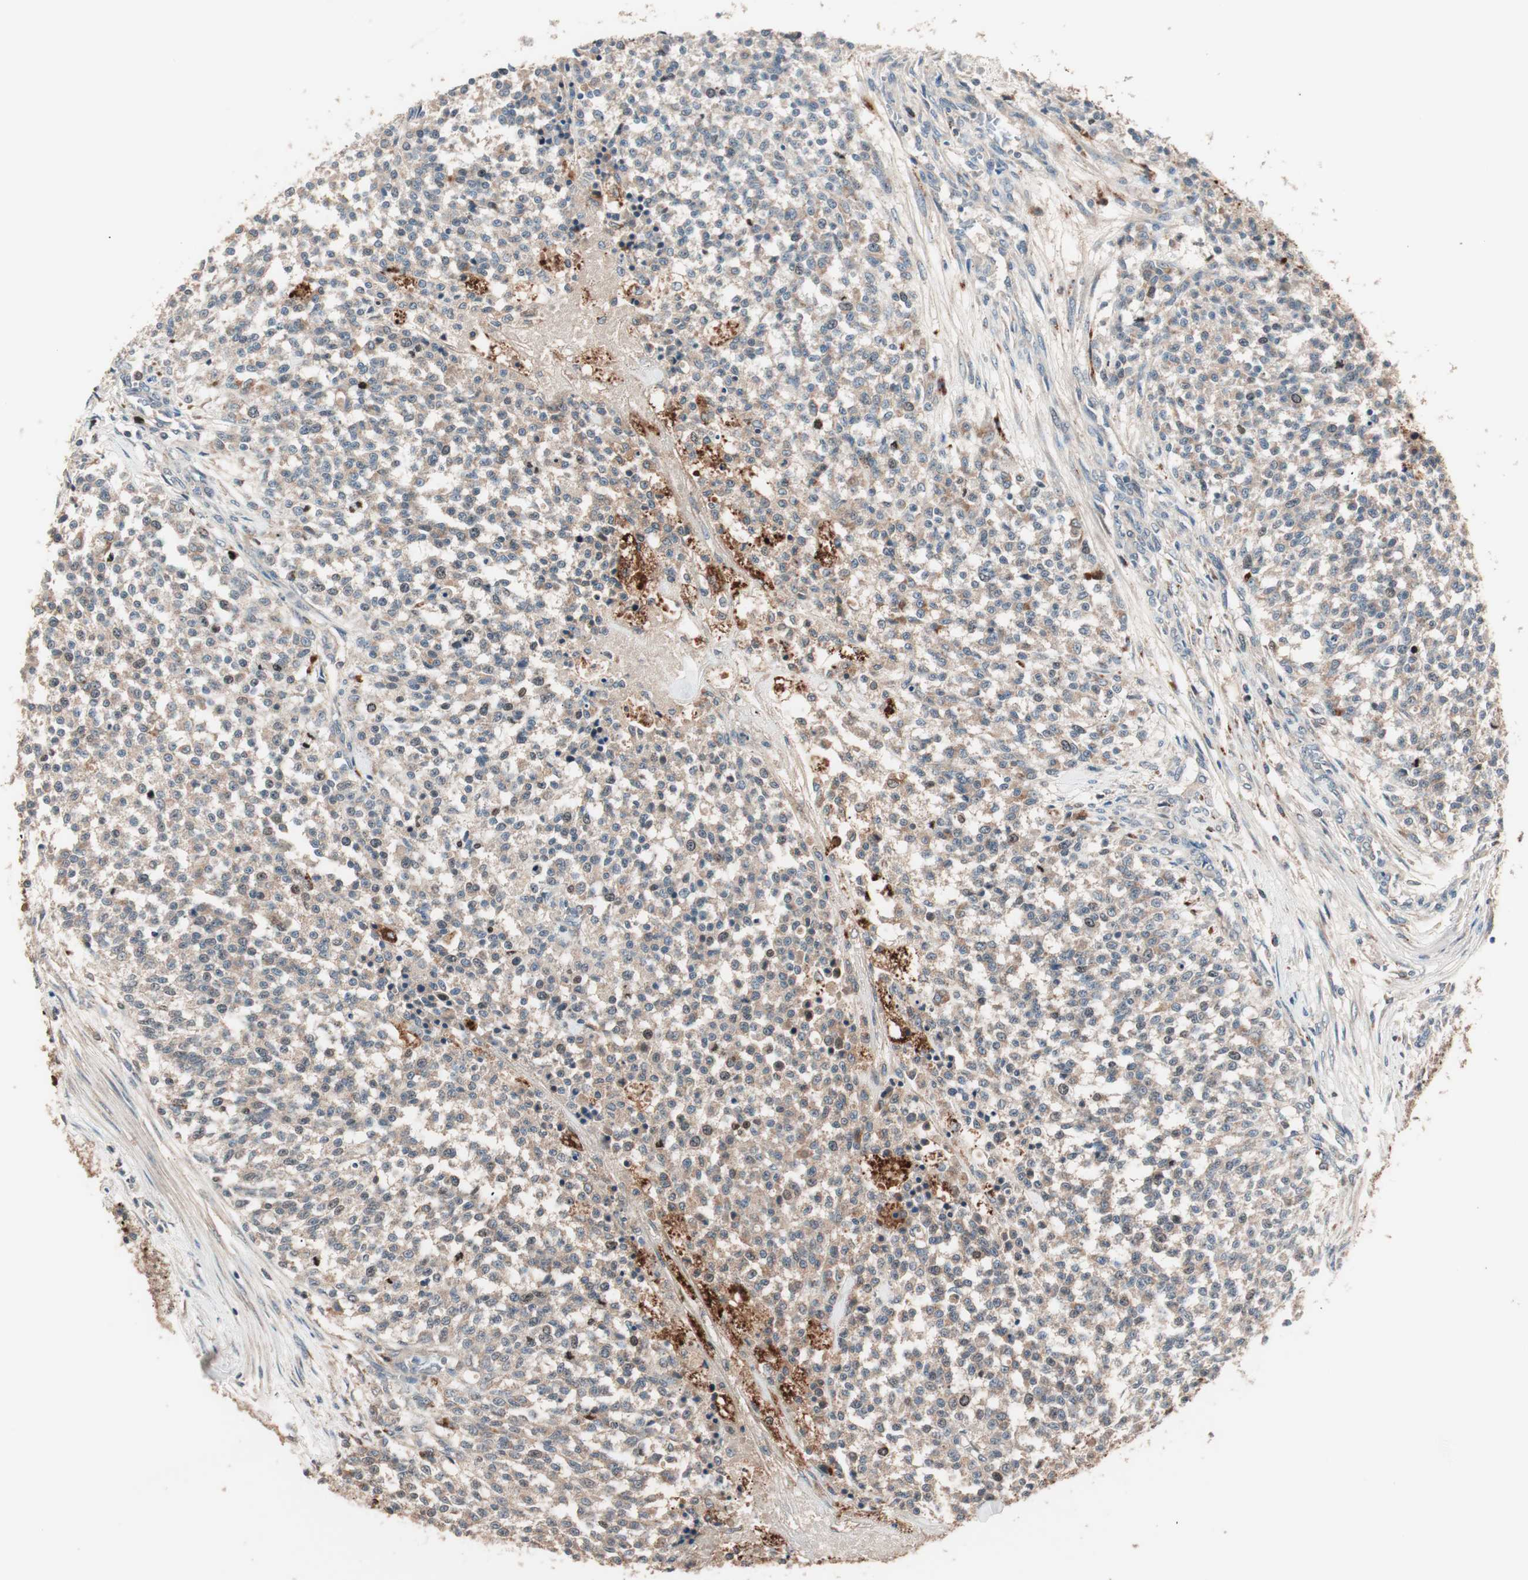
{"staining": {"intensity": "moderate", "quantity": ">75%", "location": "cytoplasmic/membranous"}, "tissue": "testis cancer", "cell_type": "Tumor cells", "image_type": "cancer", "snomed": [{"axis": "morphology", "description": "Seminoma, NOS"}, {"axis": "topography", "description": "Testis"}], "caption": "Human testis seminoma stained for a protein (brown) exhibits moderate cytoplasmic/membranous positive positivity in approximately >75% of tumor cells.", "gene": "NFRKB", "patient": {"sex": "male", "age": 59}}